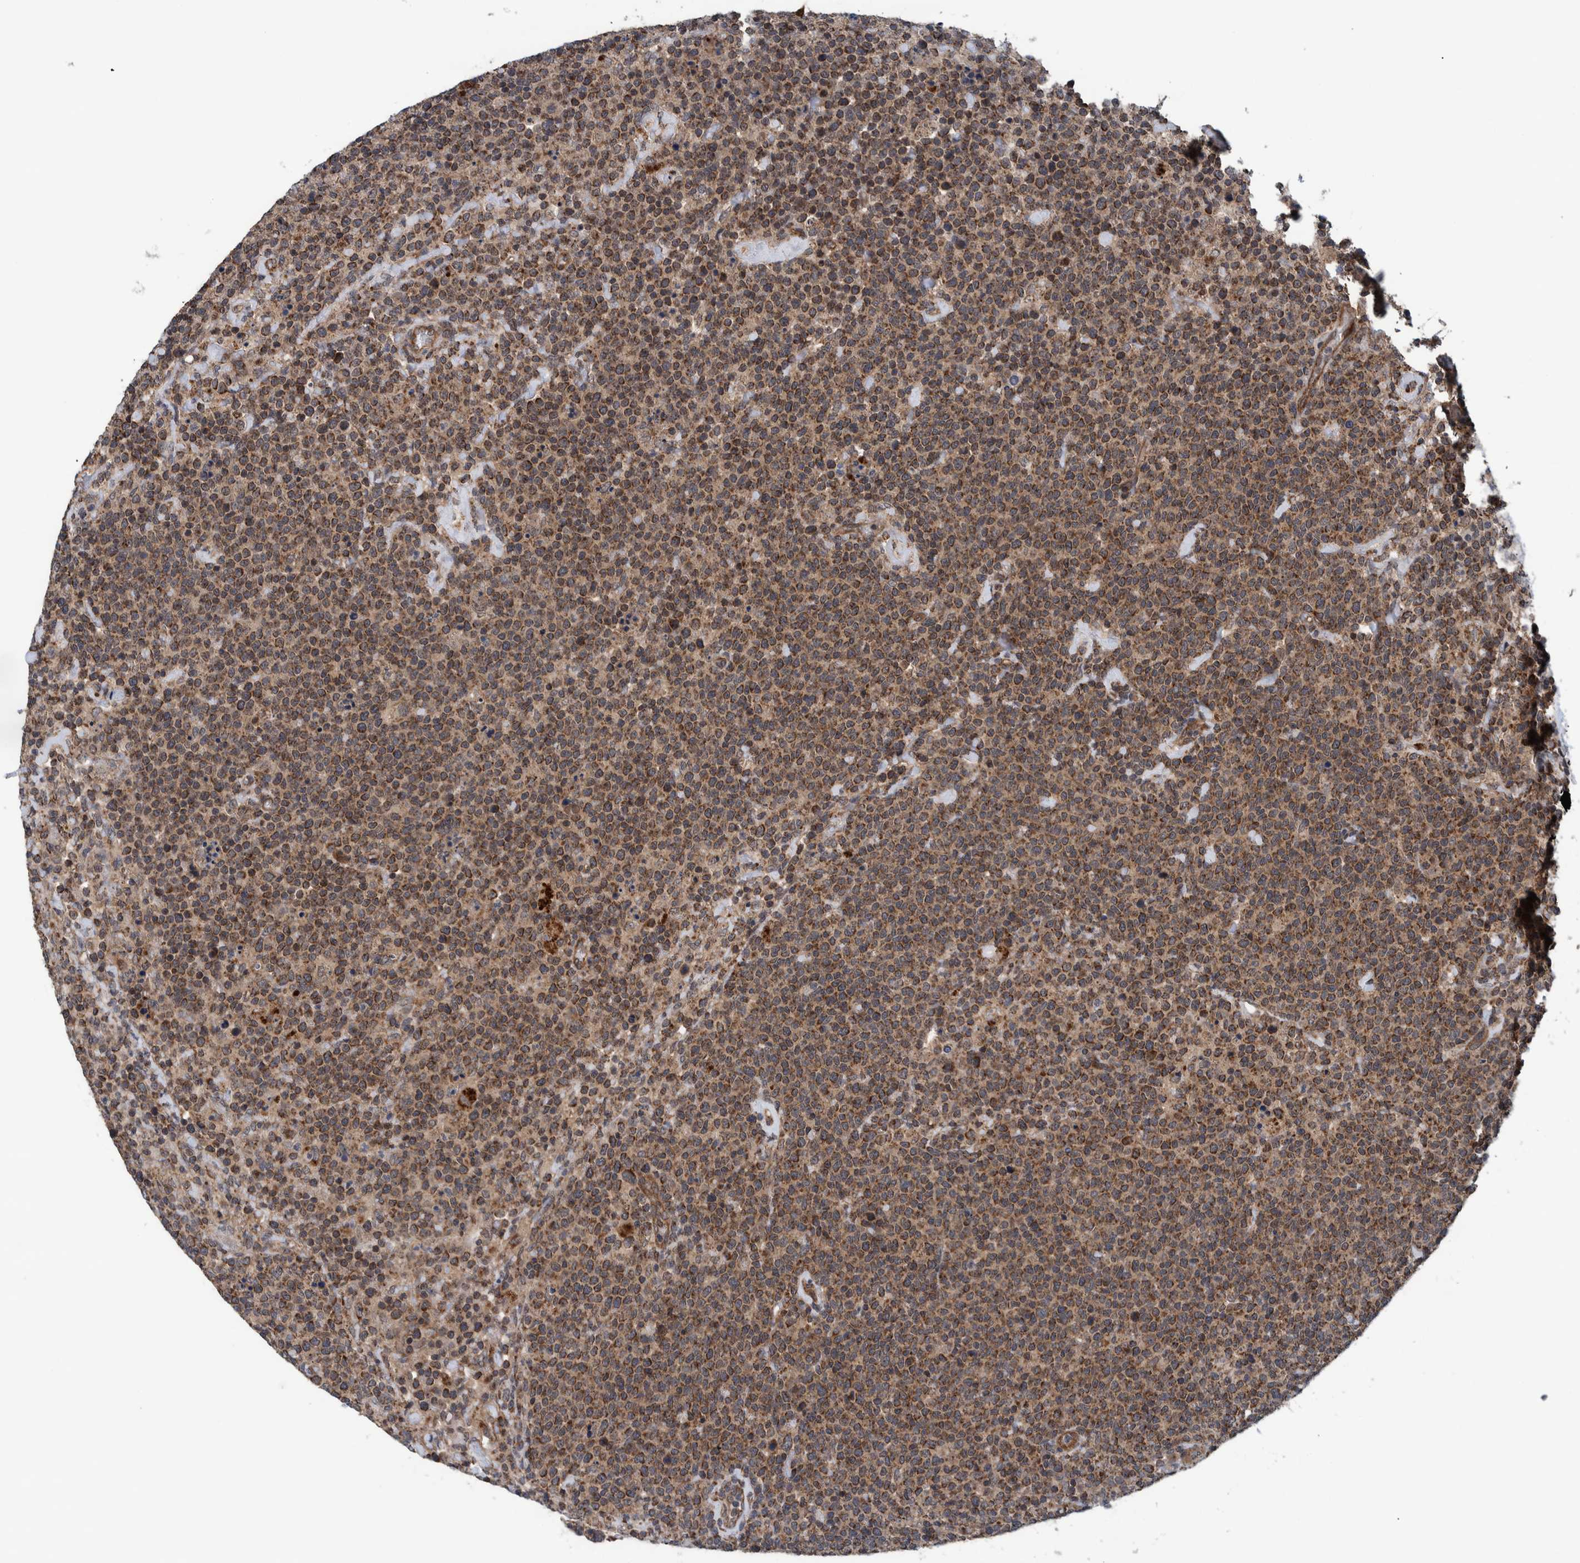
{"staining": {"intensity": "strong", "quantity": ">75%", "location": "cytoplasmic/membranous"}, "tissue": "lymphoma", "cell_type": "Tumor cells", "image_type": "cancer", "snomed": [{"axis": "morphology", "description": "Malignant lymphoma, non-Hodgkin's type, High grade"}, {"axis": "topography", "description": "Lymph node"}], "caption": "The immunohistochemical stain shows strong cytoplasmic/membranous positivity in tumor cells of lymphoma tissue. The staining is performed using DAB brown chromogen to label protein expression. The nuclei are counter-stained blue using hematoxylin.", "gene": "MRPS7", "patient": {"sex": "male", "age": 61}}